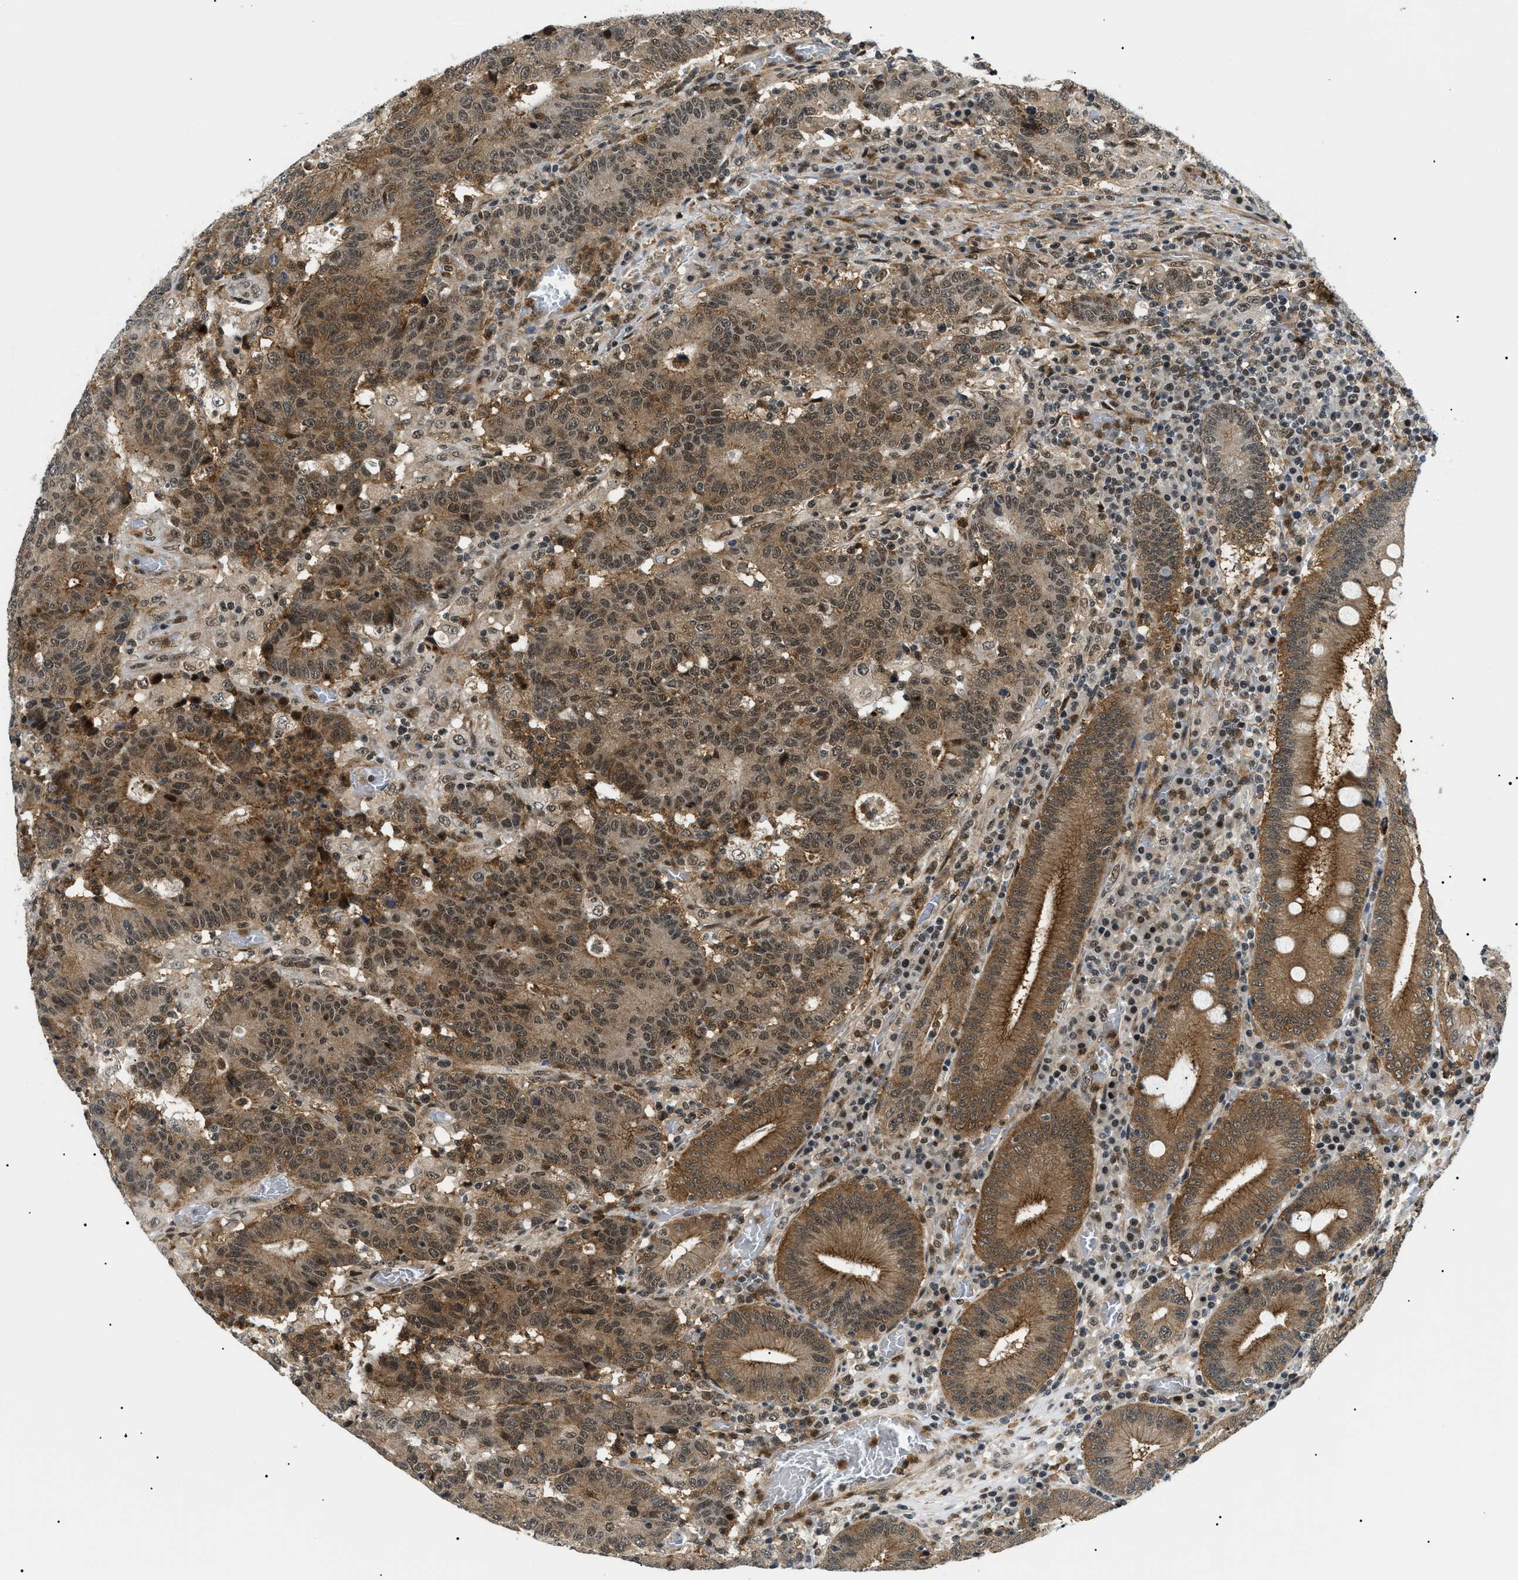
{"staining": {"intensity": "strong", "quantity": ">75%", "location": "cytoplasmic/membranous,nuclear"}, "tissue": "colorectal cancer", "cell_type": "Tumor cells", "image_type": "cancer", "snomed": [{"axis": "morphology", "description": "Normal tissue, NOS"}, {"axis": "morphology", "description": "Adenocarcinoma, NOS"}, {"axis": "topography", "description": "Colon"}], "caption": "DAB (3,3'-diaminobenzidine) immunohistochemical staining of colorectal cancer demonstrates strong cytoplasmic/membranous and nuclear protein positivity in approximately >75% of tumor cells.", "gene": "RBM15", "patient": {"sex": "female", "age": 75}}